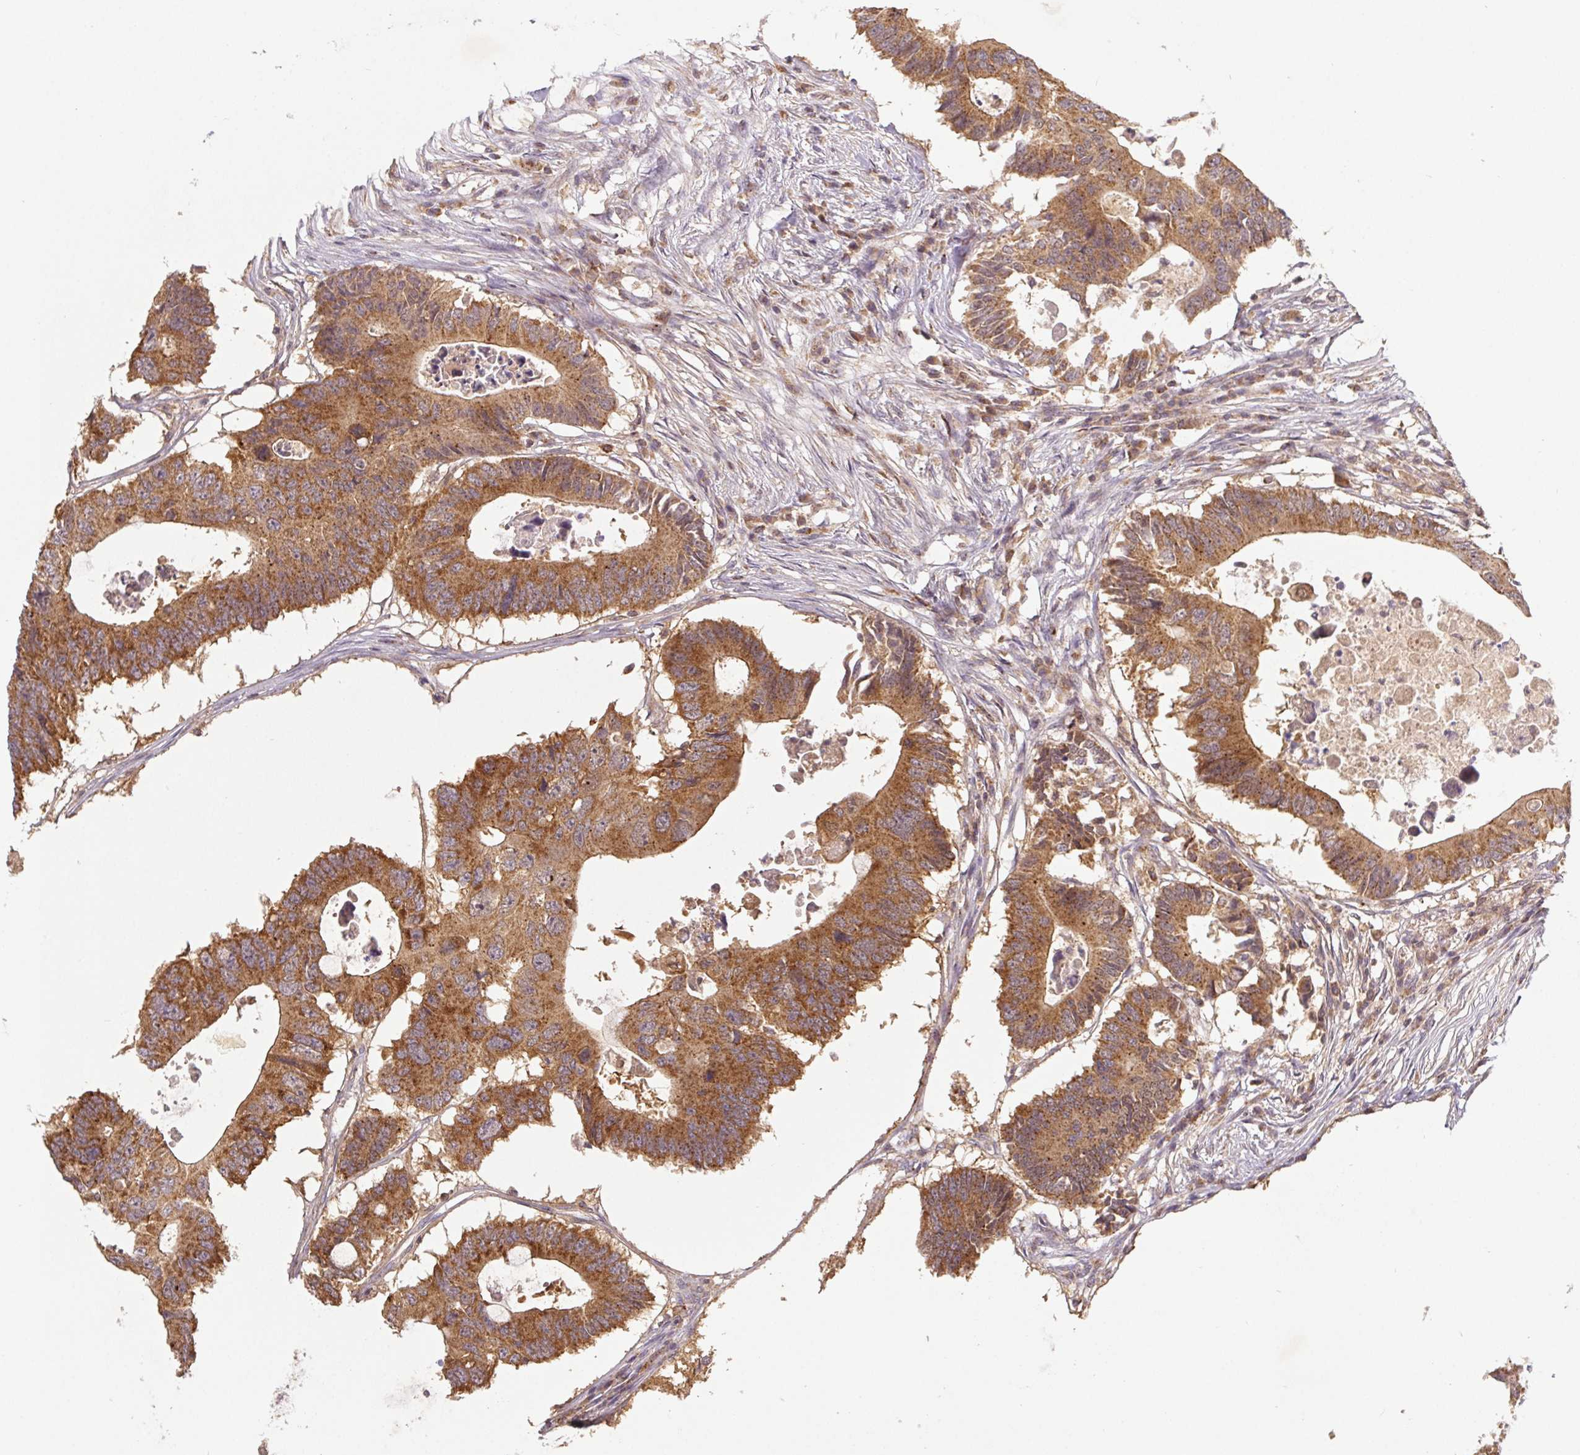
{"staining": {"intensity": "moderate", "quantity": ">75%", "location": "cytoplasmic/membranous"}, "tissue": "colorectal cancer", "cell_type": "Tumor cells", "image_type": "cancer", "snomed": [{"axis": "morphology", "description": "Adenocarcinoma, NOS"}, {"axis": "topography", "description": "Colon"}], "caption": "A high-resolution histopathology image shows immunohistochemistry staining of adenocarcinoma (colorectal), which reveals moderate cytoplasmic/membranous positivity in approximately >75% of tumor cells.", "gene": "MTHFD1", "patient": {"sex": "male", "age": 71}}